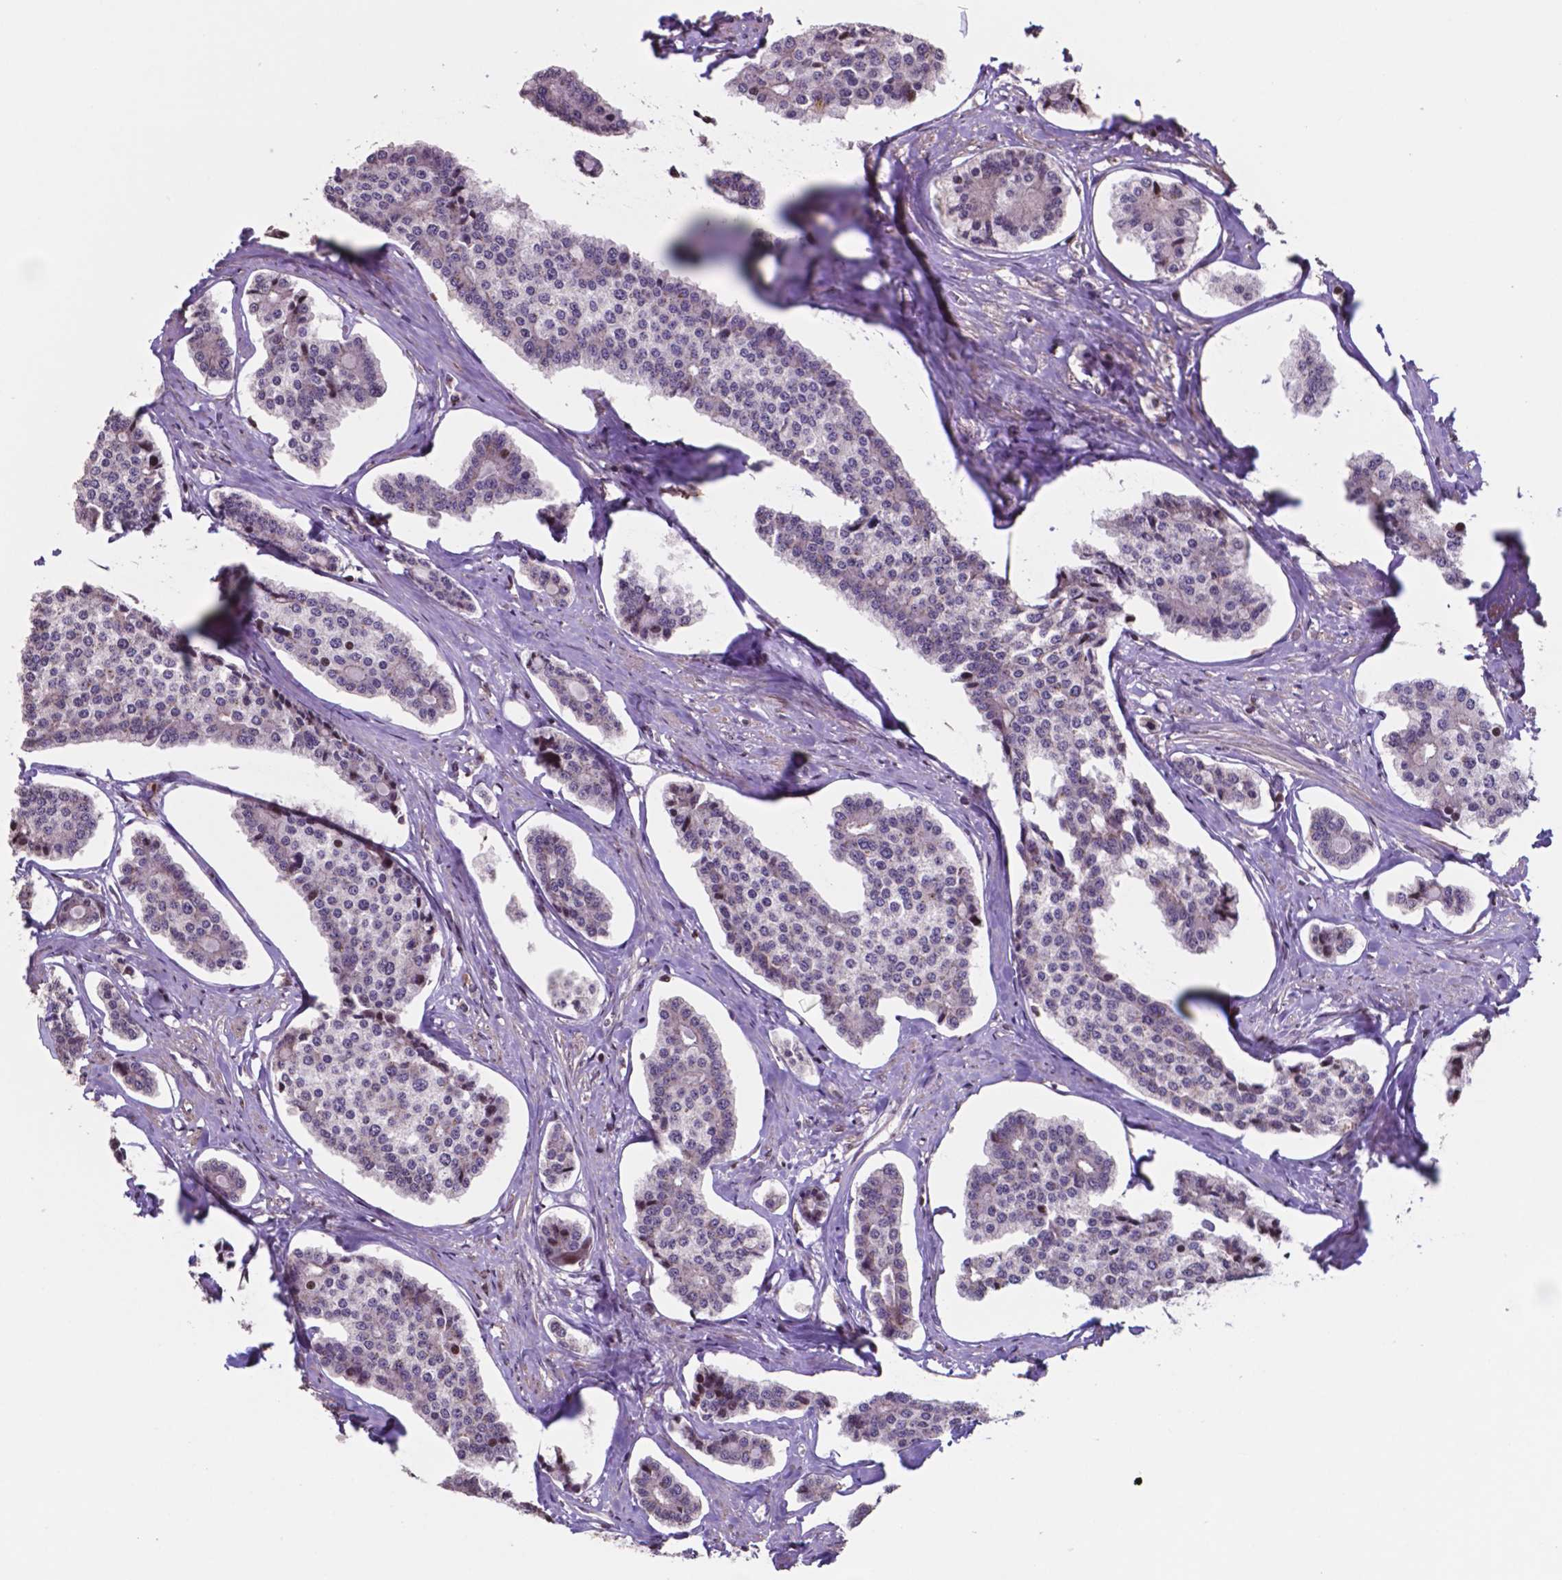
{"staining": {"intensity": "negative", "quantity": "none", "location": "none"}, "tissue": "carcinoid", "cell_type": "Tumor cells", "image_type": "cancer", "snomed": [{"axis": "morphology", "description": "Carcinoid, malignant, NOS"}, {"axis": "topography", "description": "Small intestine"}], "caption": "Immunohistochemistry of carcinoid displays no positivity in tumor cells.", "gene": "MLC1", "patient": {"sex": "female", "age": 65}}